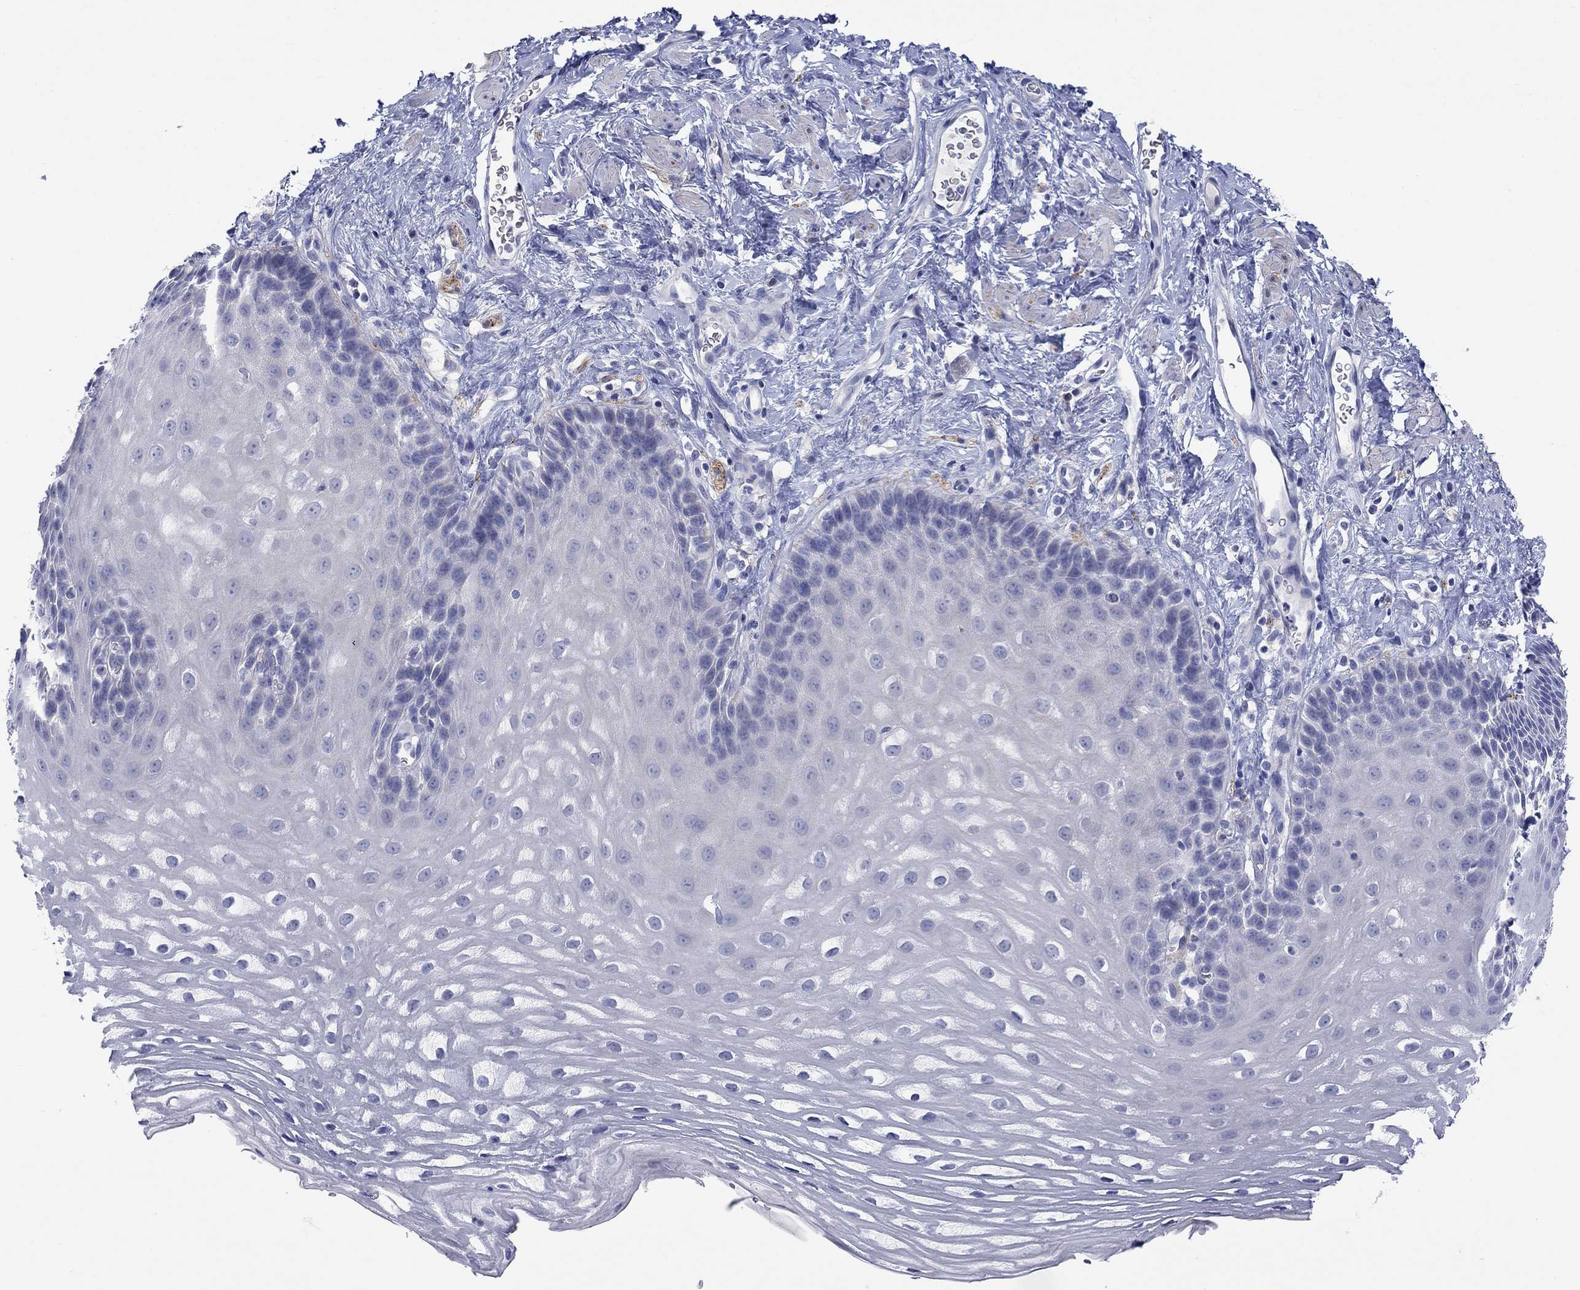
{"staining": {"intensity": "negative", "quantity": "none", "location": "none"}, "tissue": "esophagus", "cell_type": "Squamous epithelial cells", "image_type": "normal", "snomed": [{"axis": "morphology", "description": "Normal tissue, NOS"}, {"axis": "topography", "description": "Esophagus"}], "caption": "This is a photomicrograph of immunohistochemistry (IHC) staining of unremarkable esophagus, which shows no staining in squamous epithelial cells.", "gene": "PTPRZ1", "patient": {"sex": "male", "age": 64}}